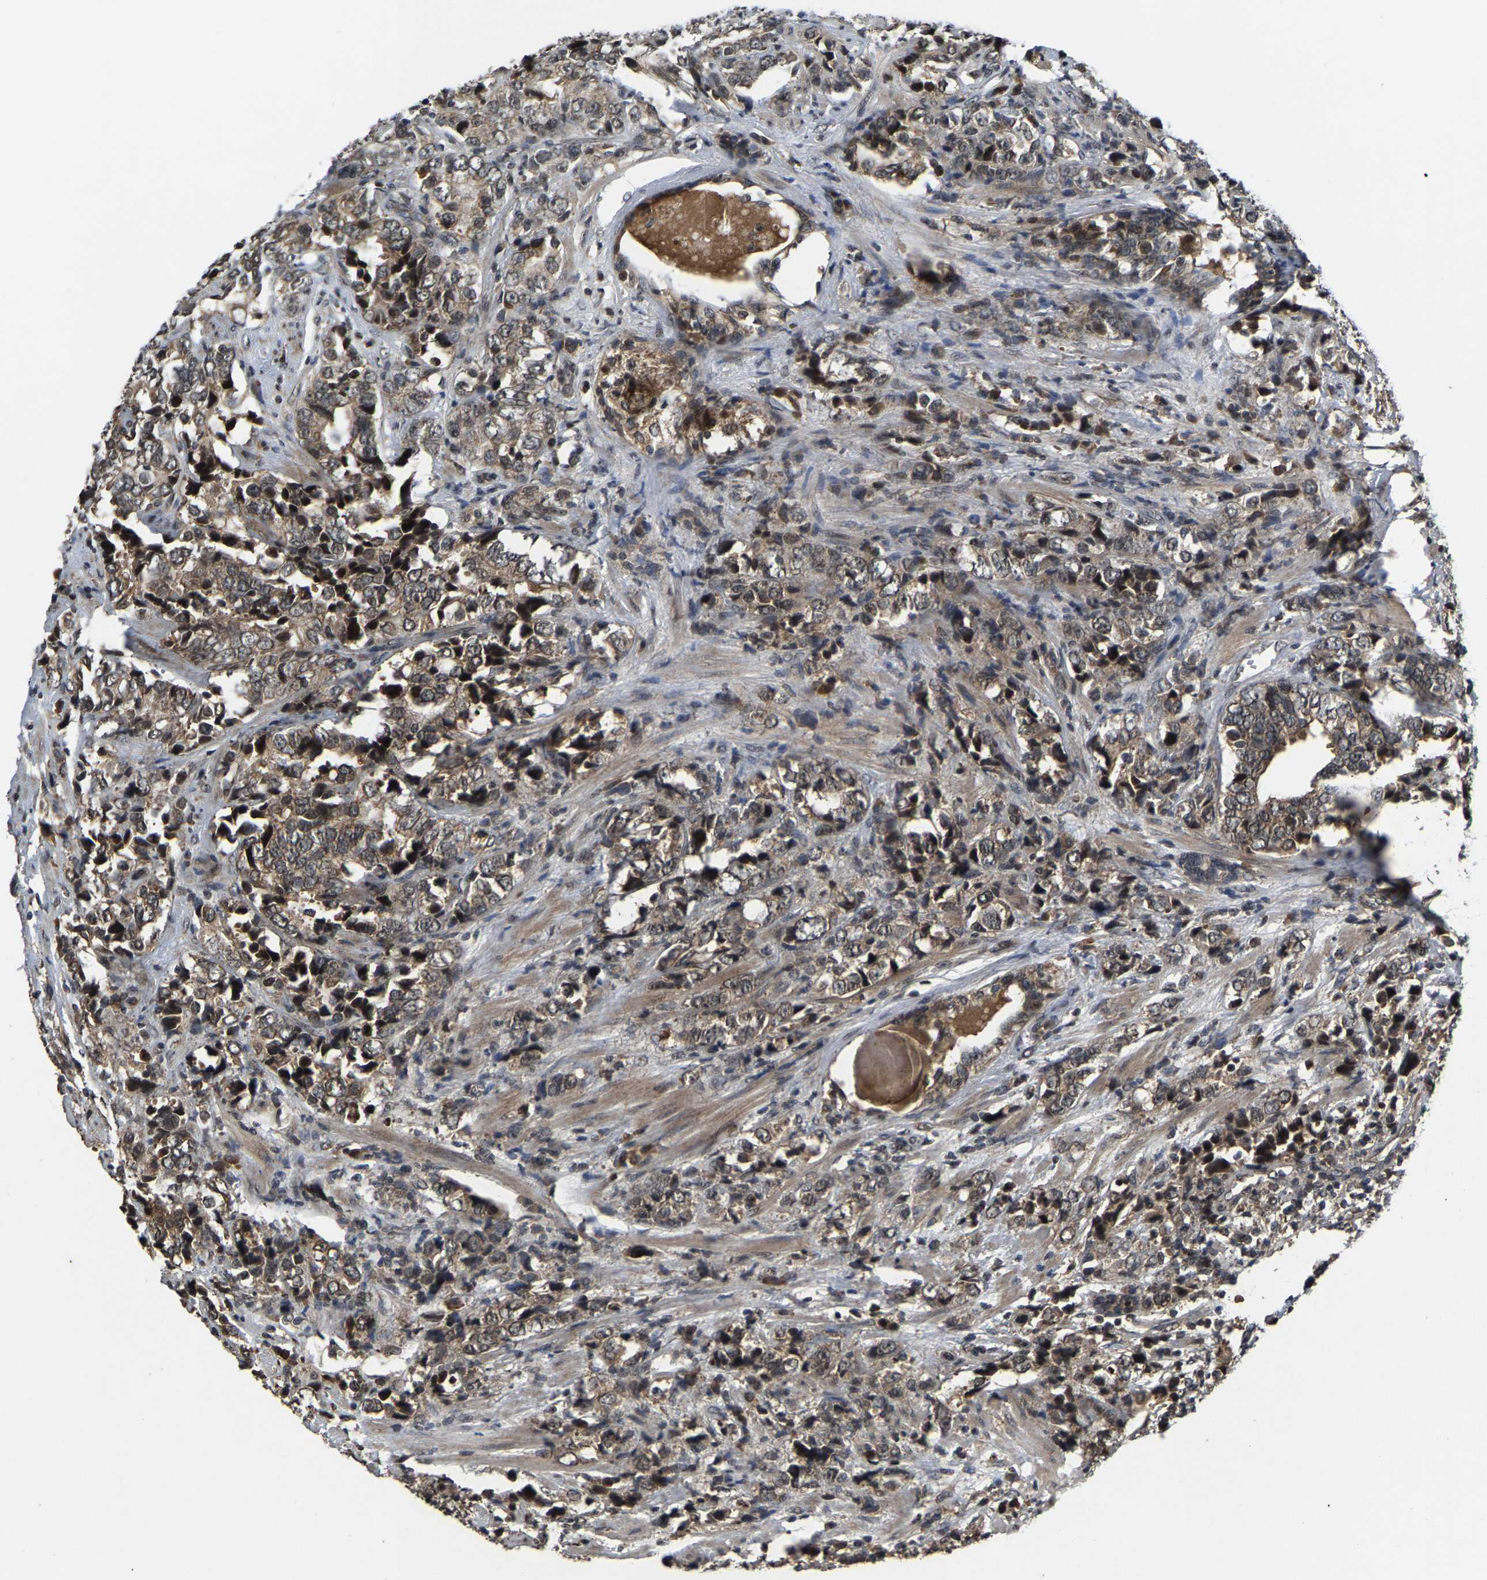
{"staining": {"intensity": "weak", "quantity": ">75%", "location": "cytoplasmic/membranous"}, "tissue": "prostate cancer", "cell_type": "Tumor cells", "image_type": "cancer", "snomed": [{"axis": "morphology", "description": "Adenocarcinoma, High grade"}, {"axis": "topography", "description": "Prostate"}], "caption": "Prostate high-grade adenocarcinoma stained with a protein marker reveals weak staining in tumor cells.", "gene": "HUWE1", "patient": {"sex": "male", "age": 71}}